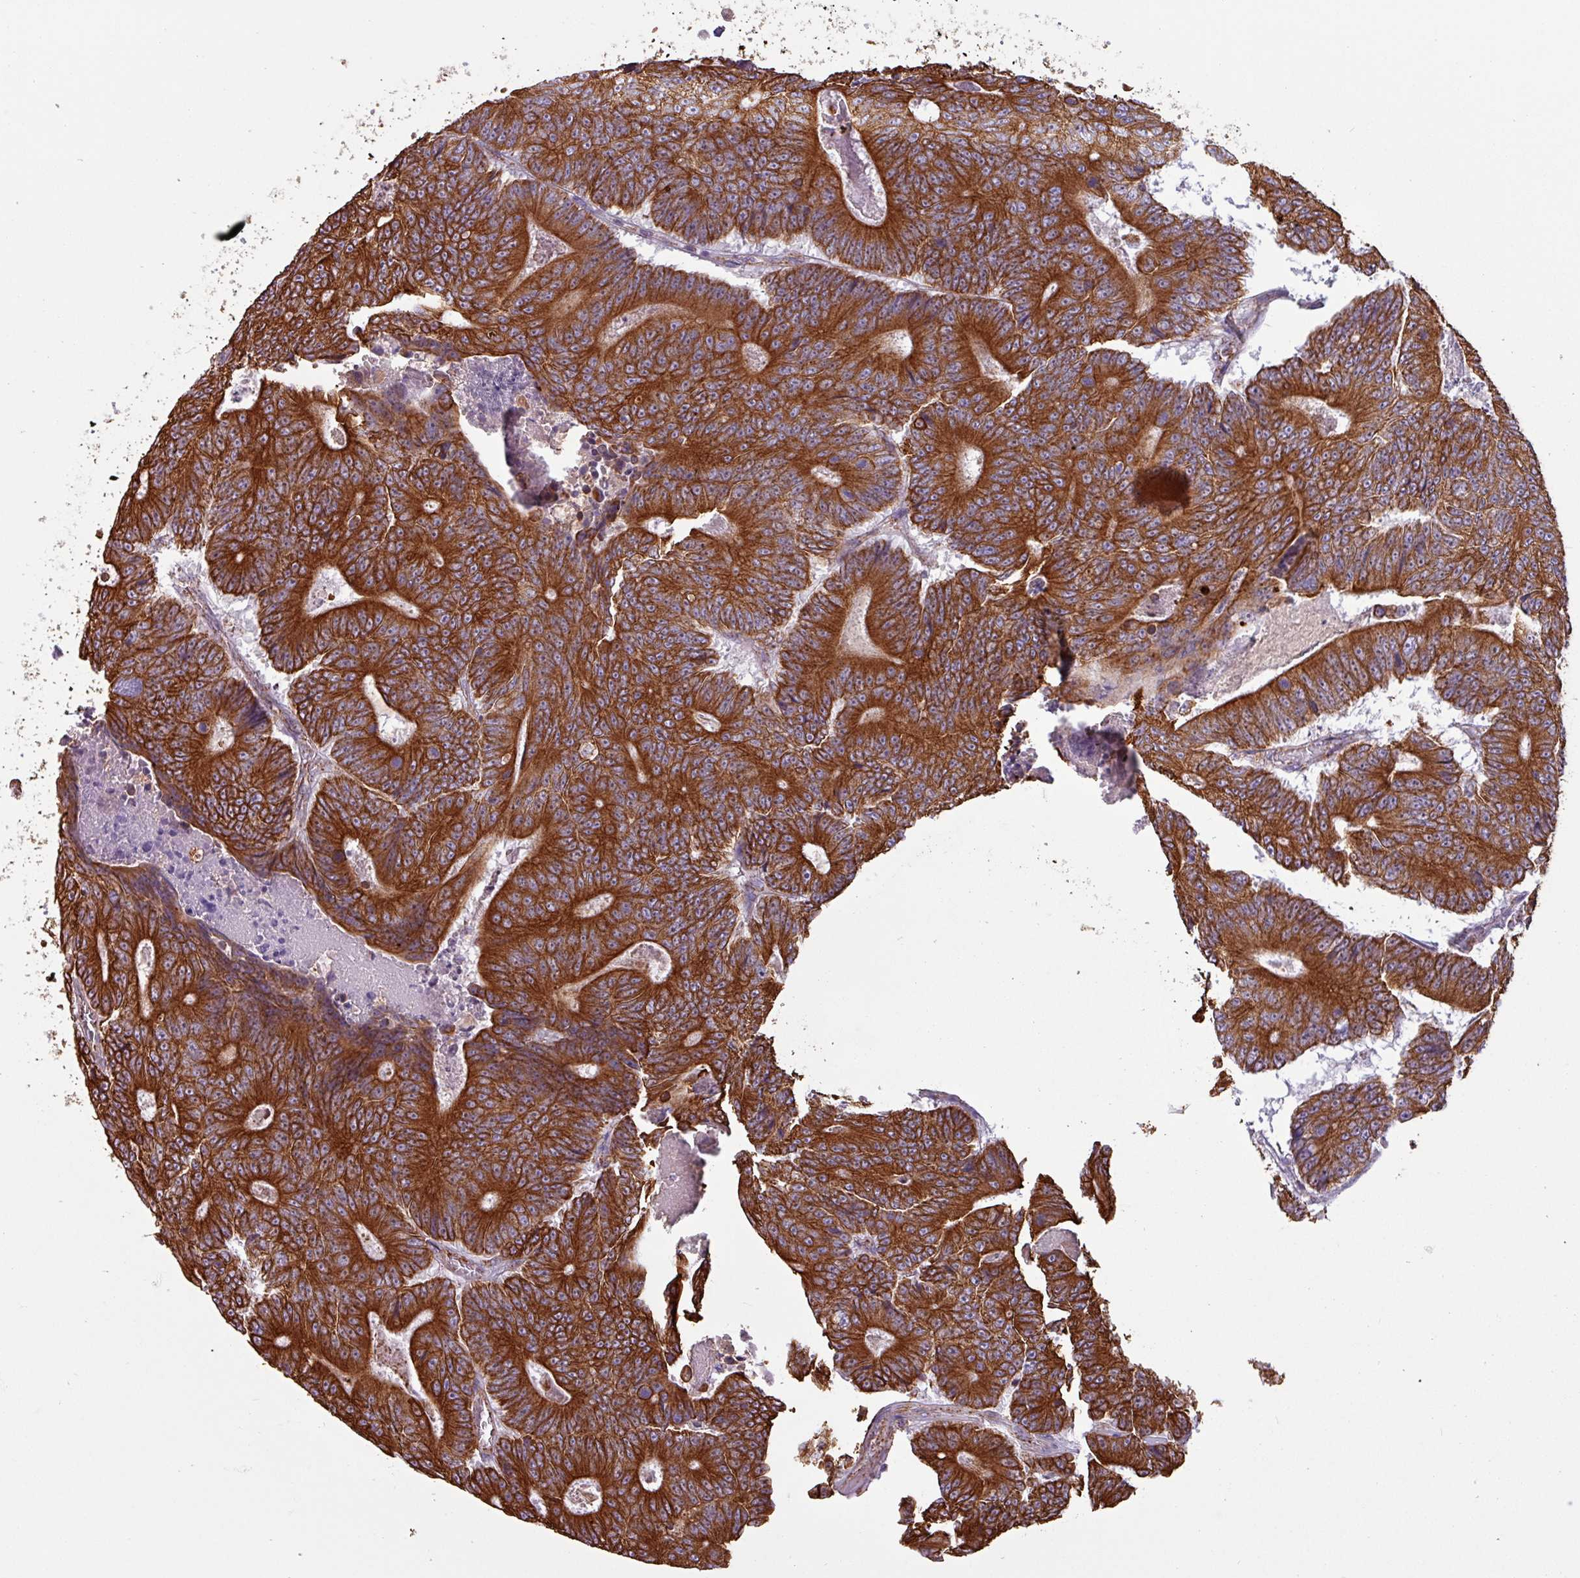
{"staining": {"intensity": "strong", "quantity": ">75%", "location": "cytoplasmic/membranous"}, "tissue": "colorectal cancer", "cell_type": "Tumor cells", "image_type": "cancer", "snomed": [{"axis": "morphology", "description": "Adenocarcinoma, NOS"}, {"axis": "topography", "description": "Colon"}], "caption": "IHC of human colorectal cancer (adenocarcinoma) shows high levels of strong cytoplasmic/membranous expression in about >75% of tumor cells.", "gene": "CAMK1", "patient": {"sex": "male", "age": 83}}